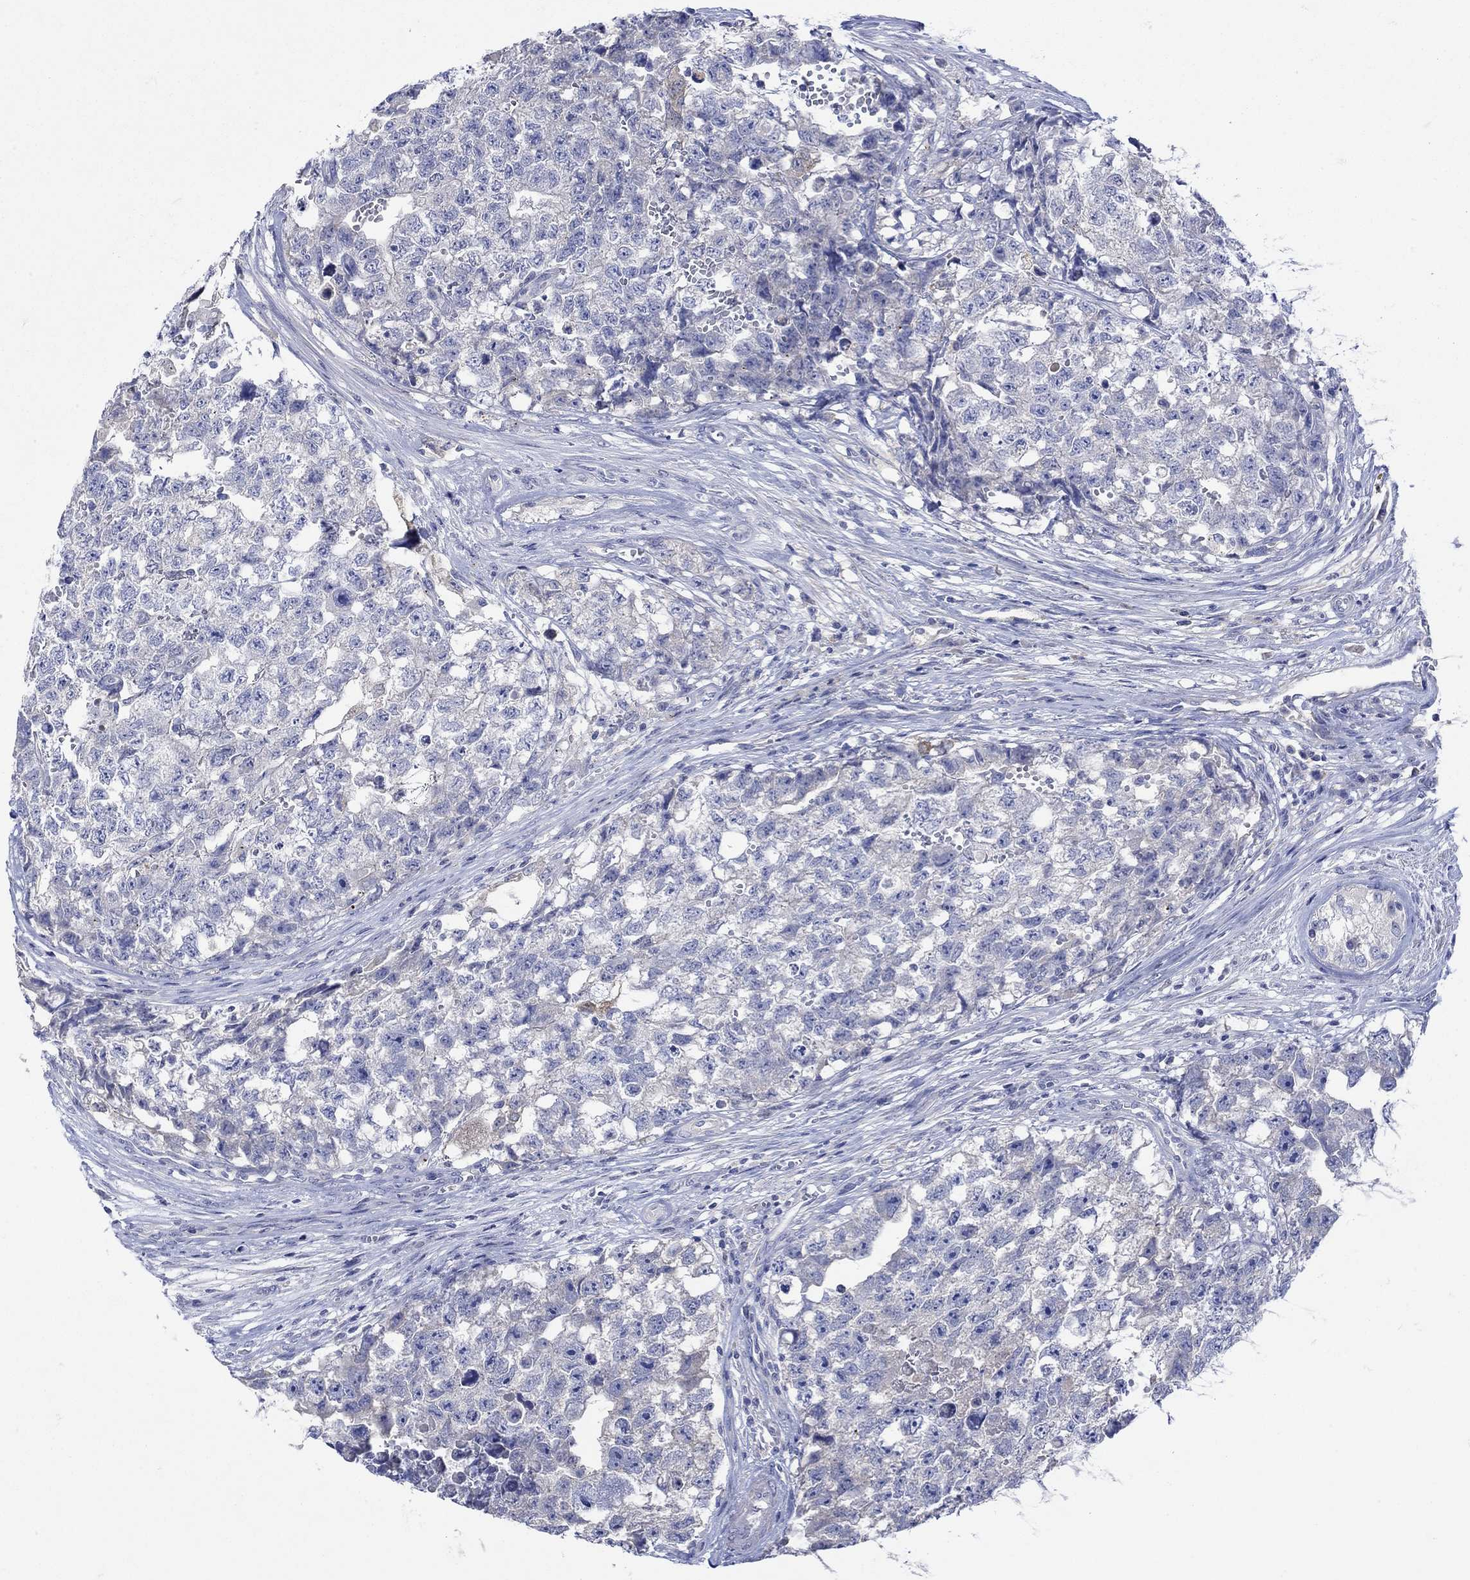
{"staining": {"intensity": "negative", "quantity": "none", "location": "none"}, "tissue": "testis cancer", "cell_type": "Tumor cells", "image_type": "cancer", "snomed": [{"axis": "morphology", "description": "Seminoma, NOS"}, {"axis": "morphology", "description": "Carcinoma, Embryonal, NOS"}, {"axis": "topography", "description": "Testis"}], "caption": "Protein analysis of testis cancer exhibits no significant positivity in tumor cells.", "gene": "MSI1", "patient": {"sex": "male", "age": 22}}